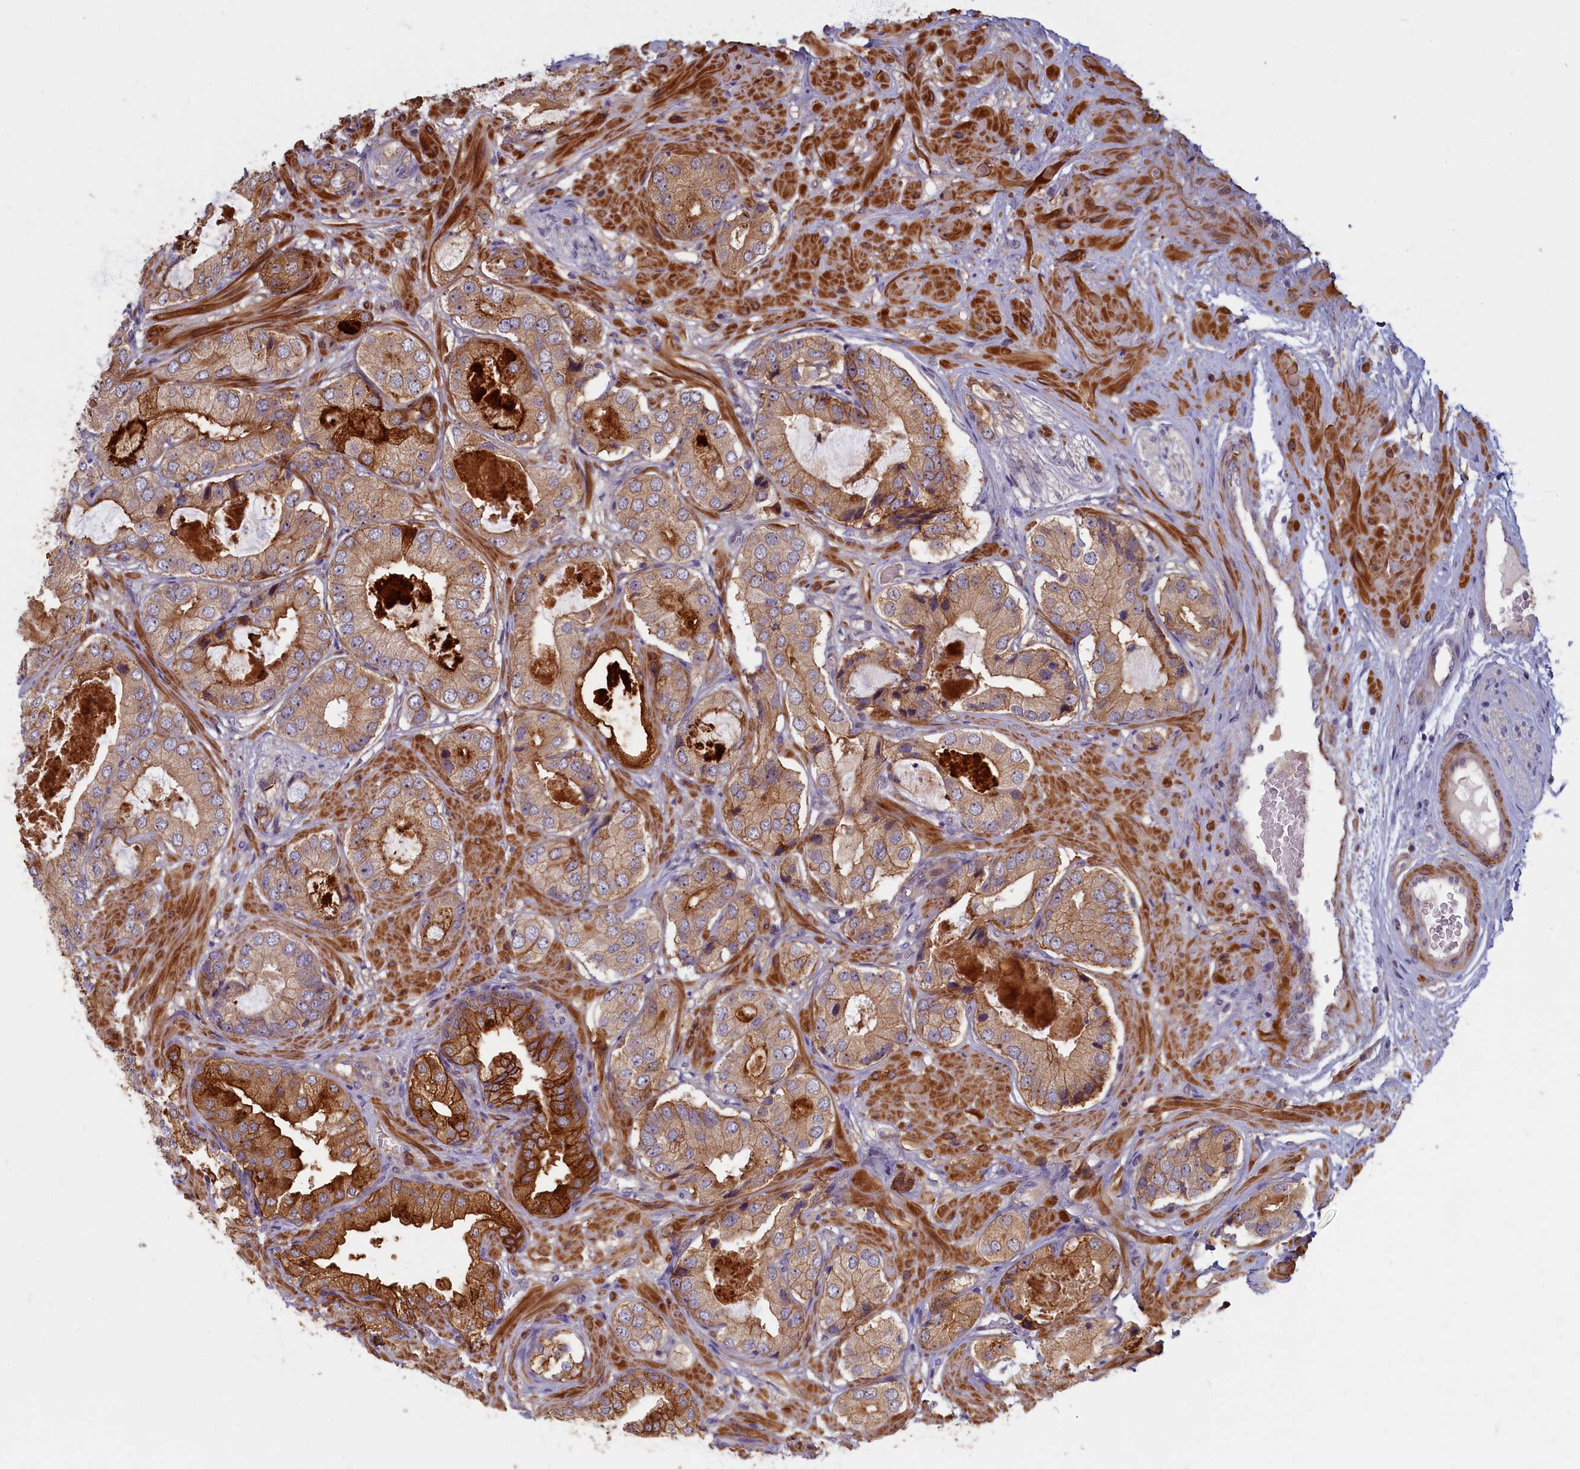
{"staining": {"intensity": "strong", "quantity": ">75%", "location": "cytoplasmic/membranous"}, "tissue": "prostate cancer", "cell_type": "Tumor cells", "image_type": "cancer", "snomed": [{"axis": "morphology", "description": "Adenocarcinoma, High grade"}, {"axis": "topography", "description": "Prostate"}], "caption": "A brown stain highlights strong cytoplasmic/membranous expression of a protein in human prostate high-grade adenocarcinoma tumor cells.", "gene": "TRPM4", "patient": {"sex": "male", "age": 59}}